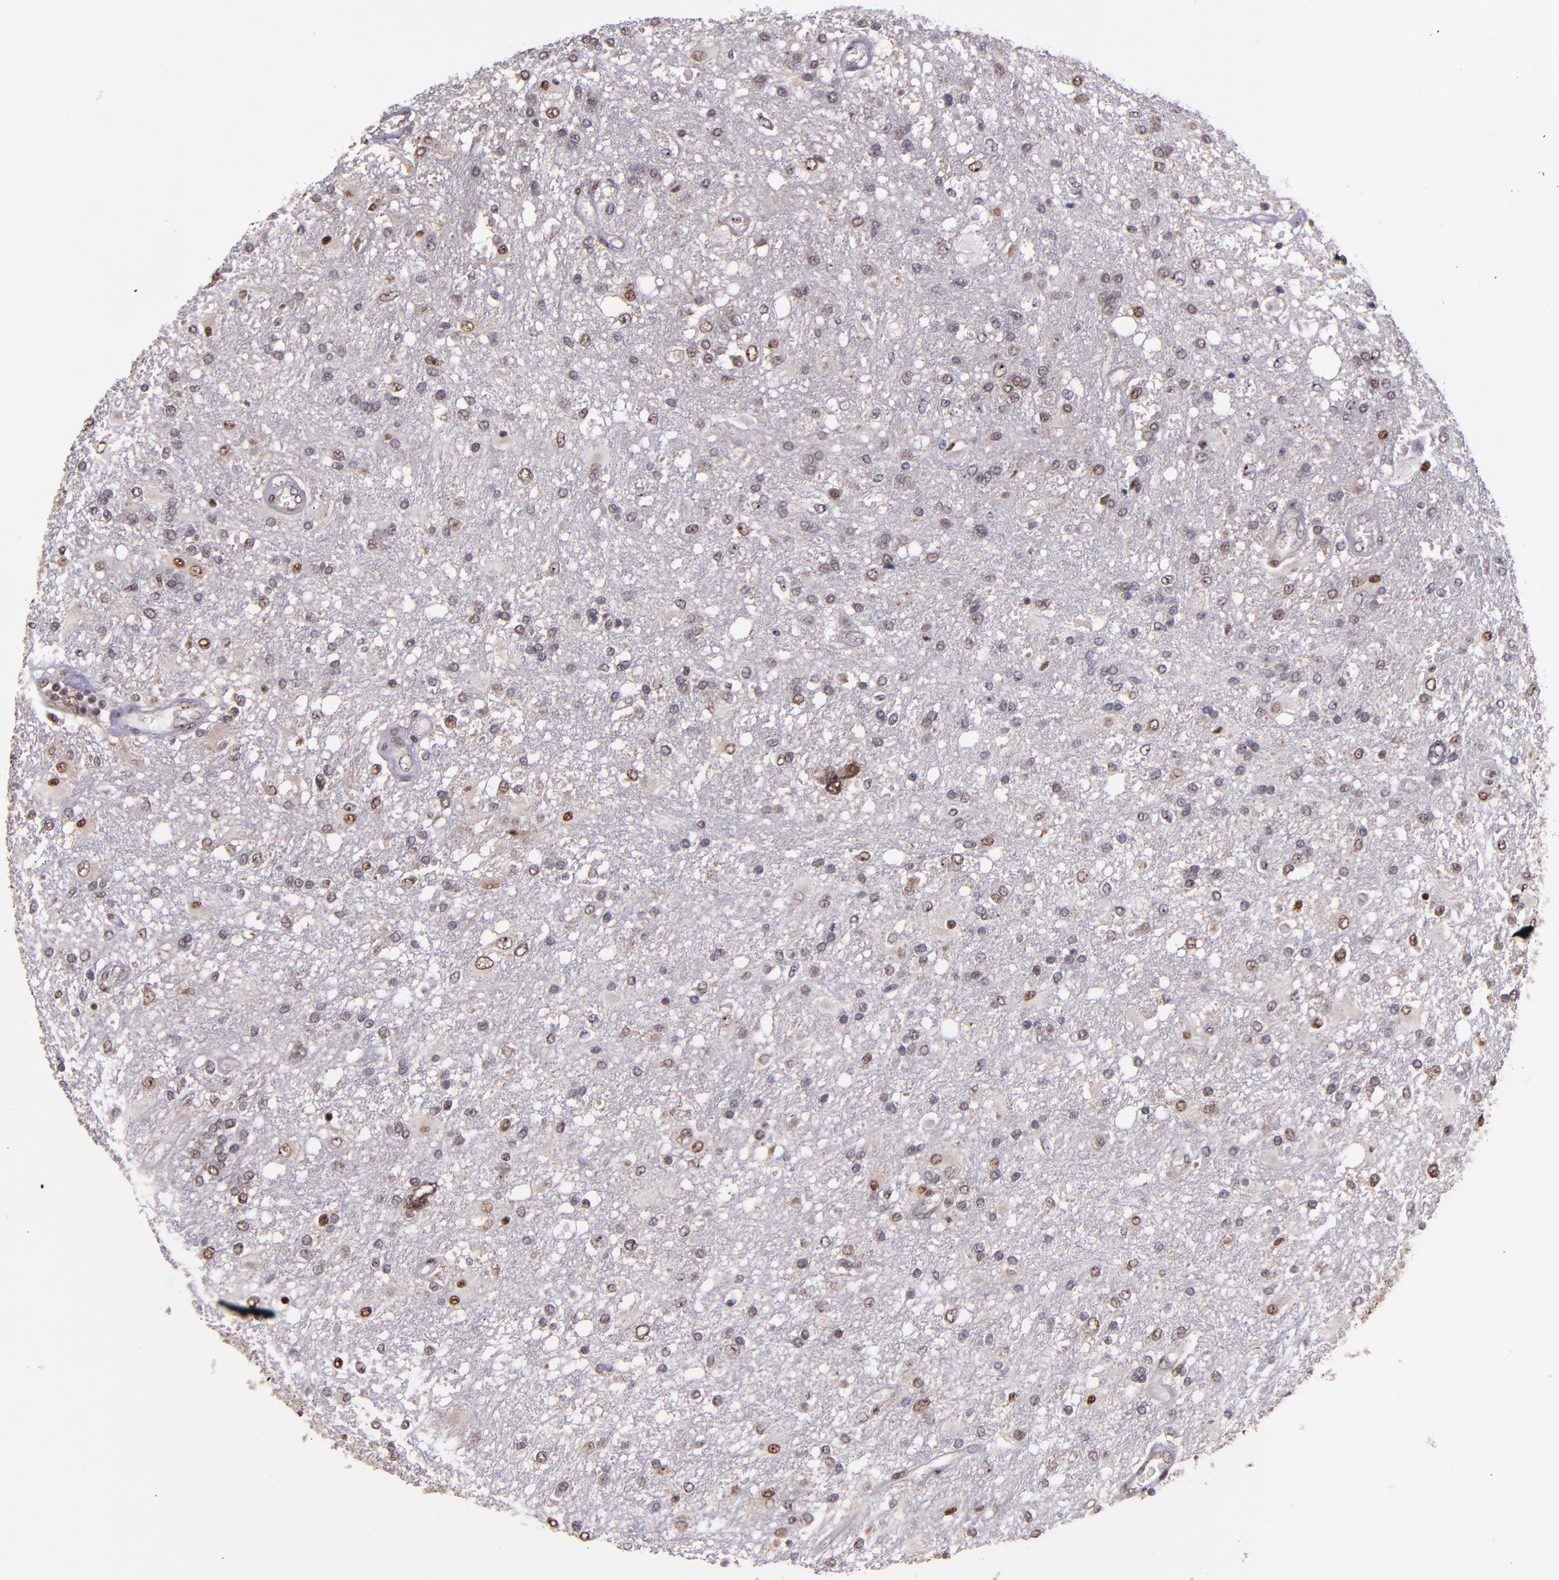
{"staining": {"intensity": "weak", "quantity": "25%-75%", "location": "nuclear"}, "tissue": "glioma", "cell_type": "Tumor cells", "image_type": "cancer", "snomed": [{"axis": "morphology", "description": "Glioma, malignant, High grade"}, {"axis": "topography", "description": "Cerebral cortex"}], "caption": "Brown immunohistochemical staining in glioma shows weak nuclear positivity in about 25%-75% of tumor cells.", "gene": "CECR2", "patient": {"sex": "male", "age": 79}}